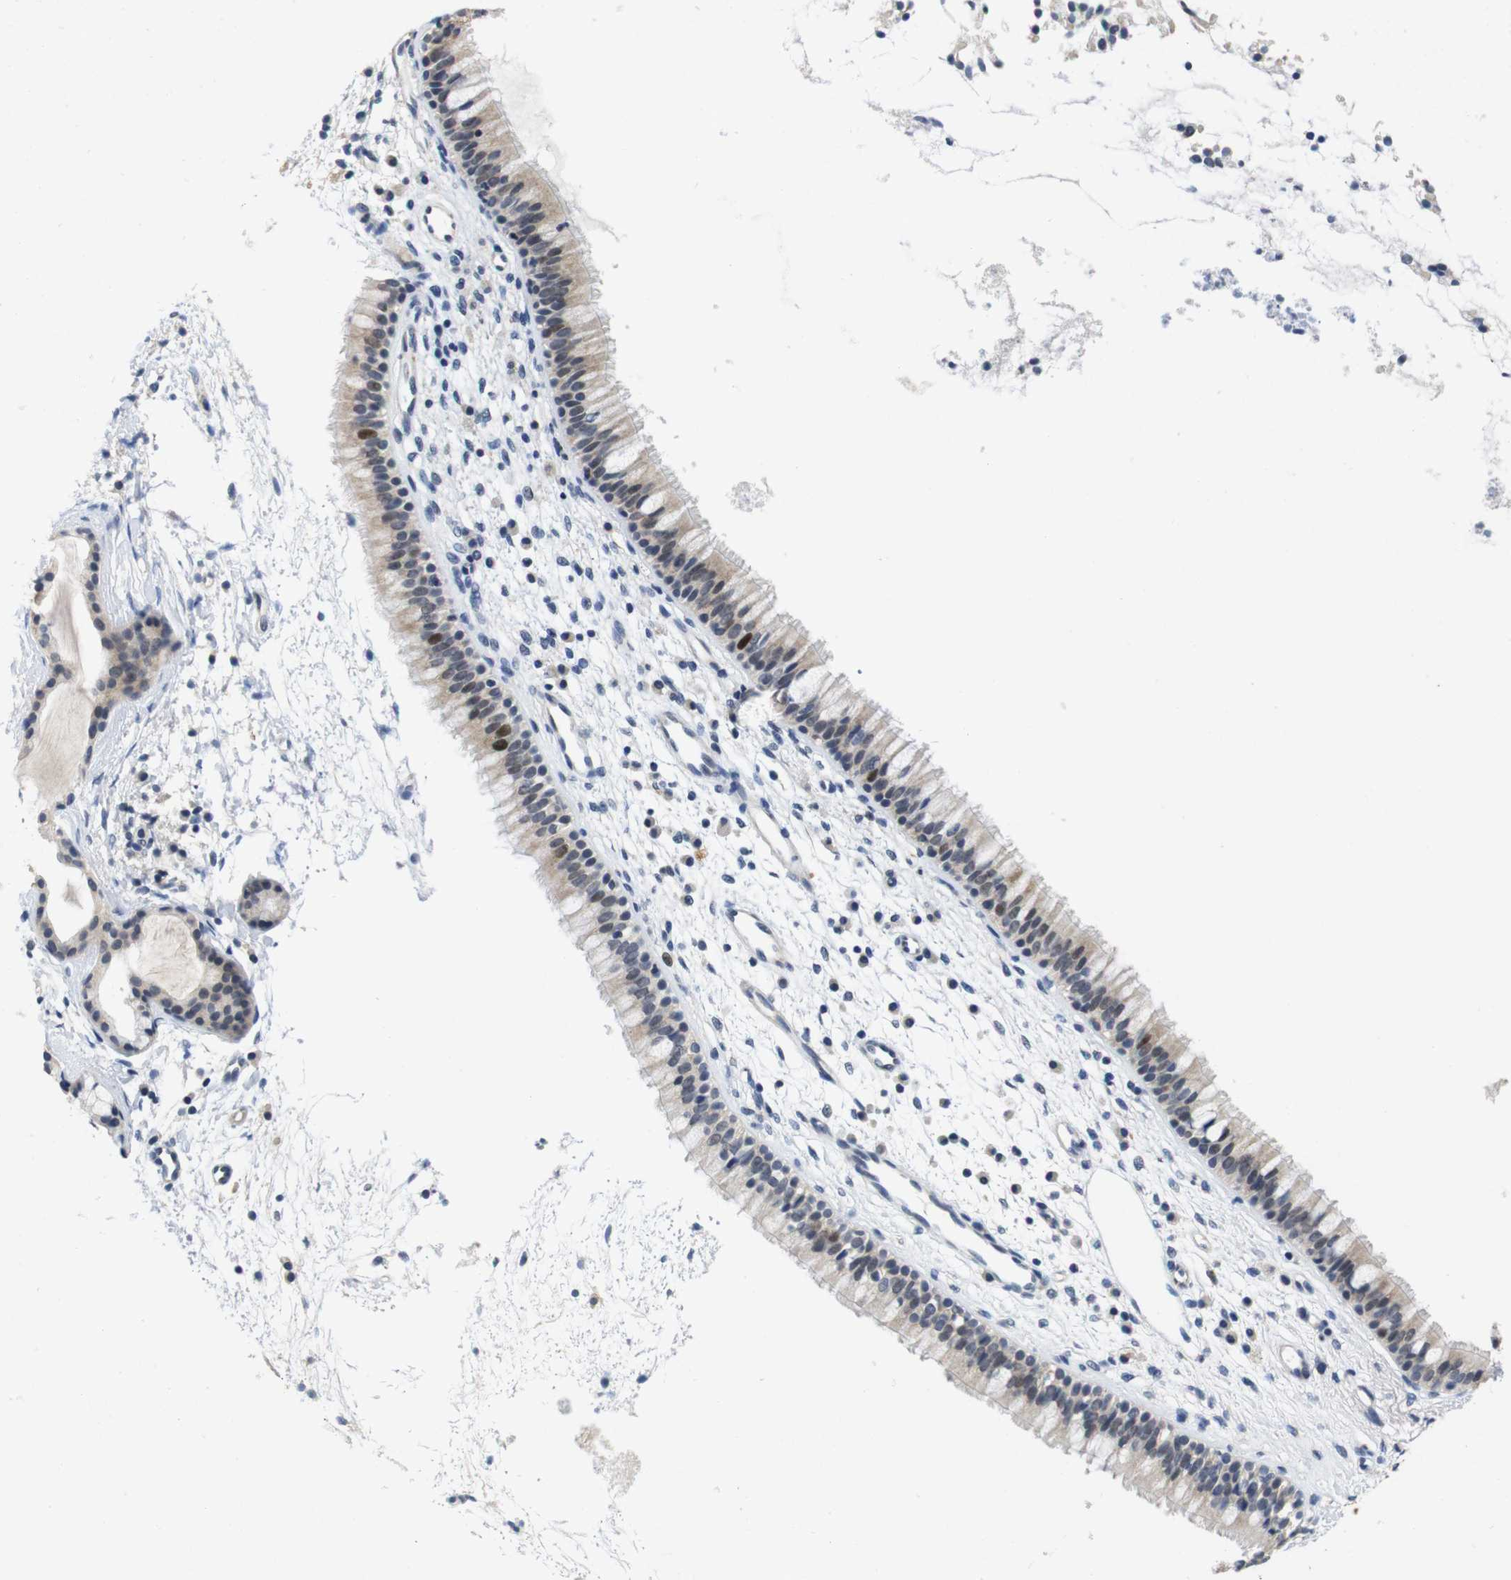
{"staining": {"intensity": "strong", "quantity": "<25%", "location": "nuclear"}, "tissue": "nasopharynx", "cell_type": "Respiratory epithelial cells", "image_type": "normal", "snomed": [{"axis": "morphology", "description": "Normal tissue, NOS"}, {"axis": "topography", "description": "Nasopharynx"}], "caption": "Nasopharynx stained with IHC reveals strong nuclear staining in about <25% of respiratory epithelial cells.", "gene": "SKP2", "patient": {"sex": "male", "age": 21}}